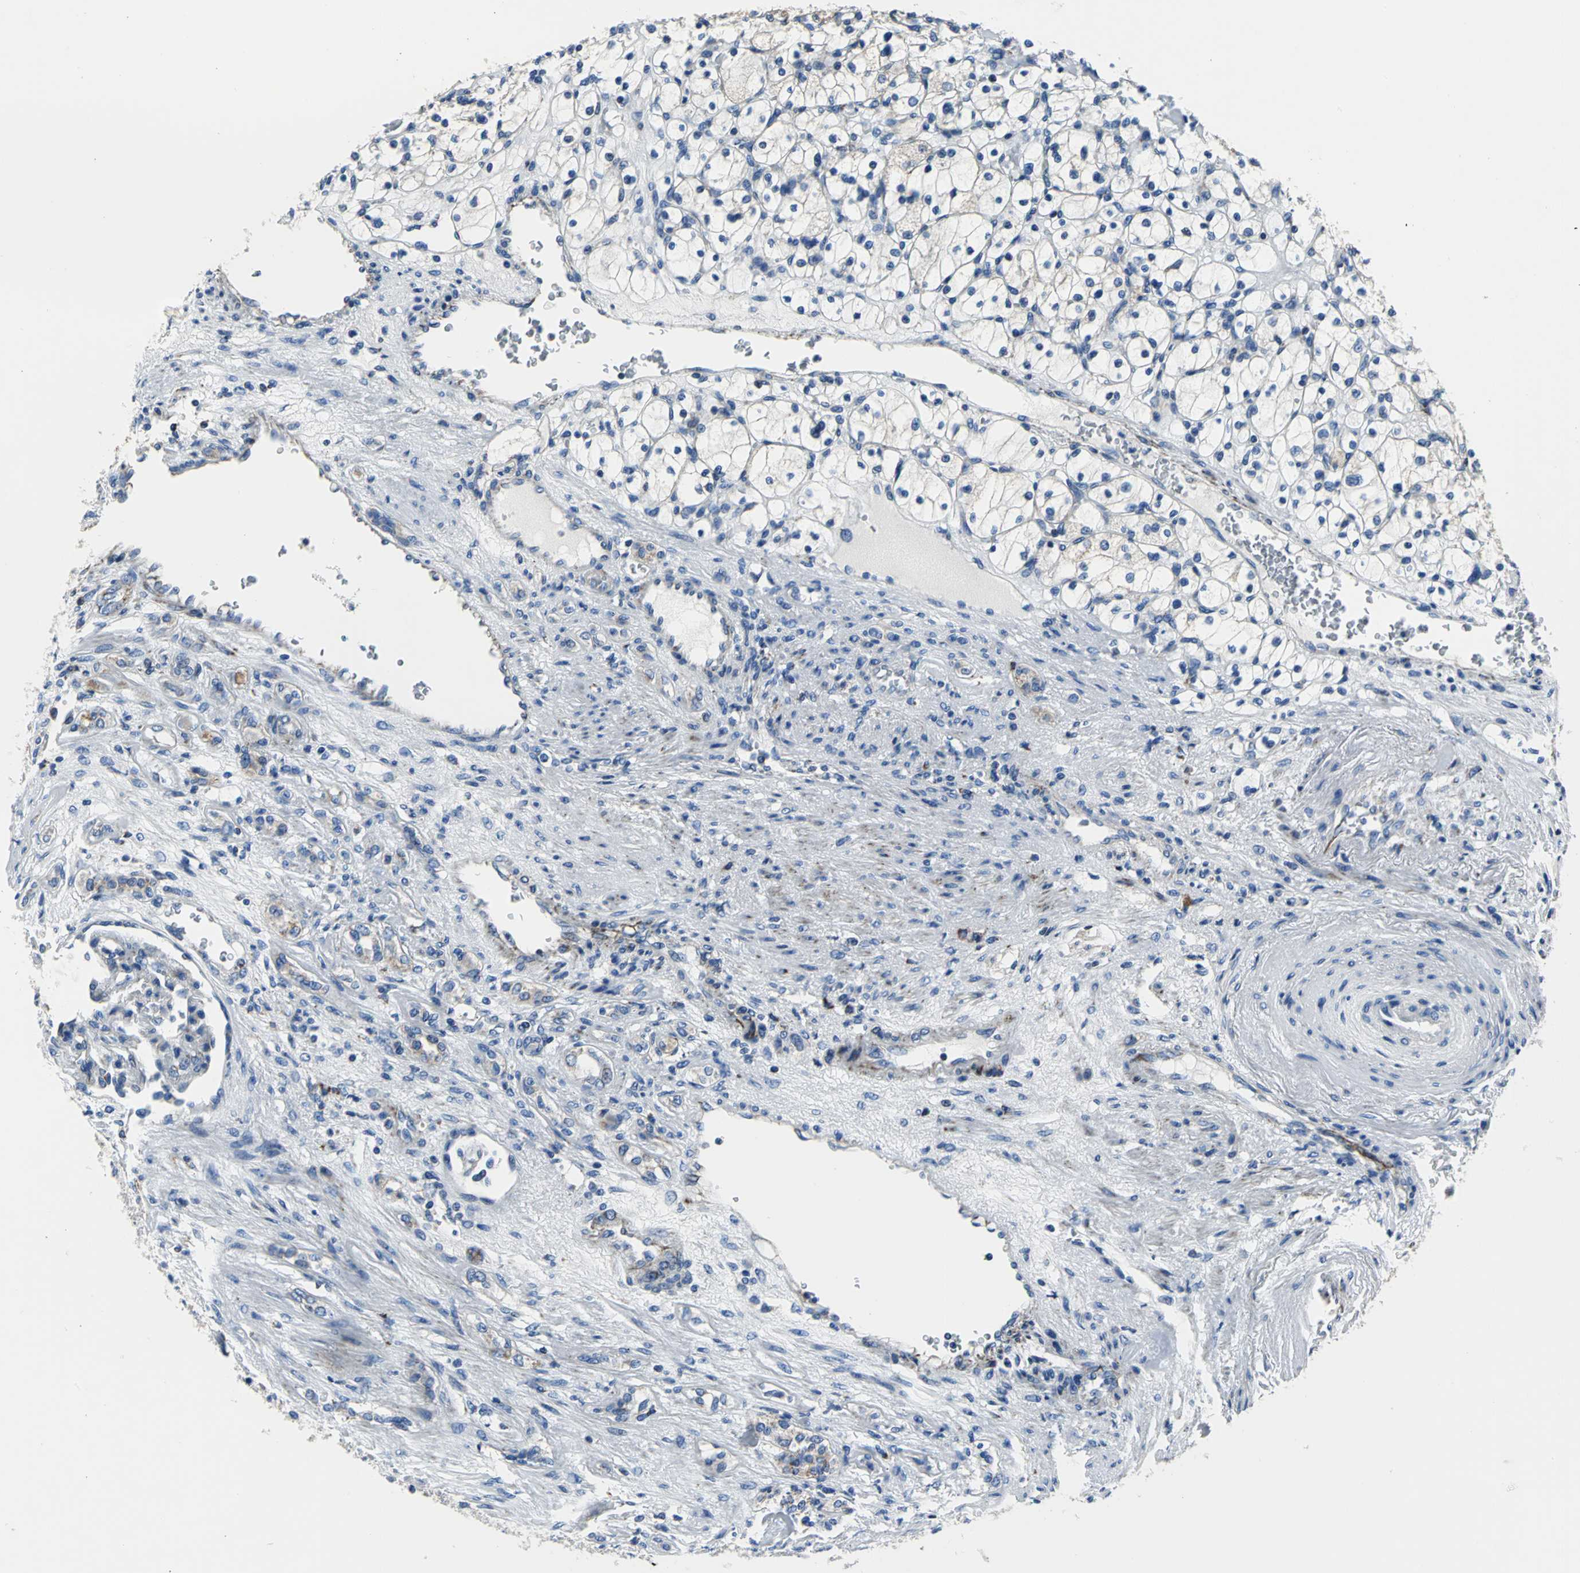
{"staining": {"intensity": "negative", "quantity": "none", "location": "none"}, "tissue": "renal cancer", "cell_type": "Tumor cells", "image_type": "cancer", "snomed": [{"axis": "morphology", "description": "Adenocarcinoma, NOS"}, {"axis": "topography", "description": "Kidney"}], "caption": "An immunohistochemistry (IHC) image of renal cancer (adenocarcinoma) is shown. There is no staining in tumor cells of renal cancer (adenocarcinoma).", "gene": "IFI6", "patient": {"sex": "female", "age": 83}}